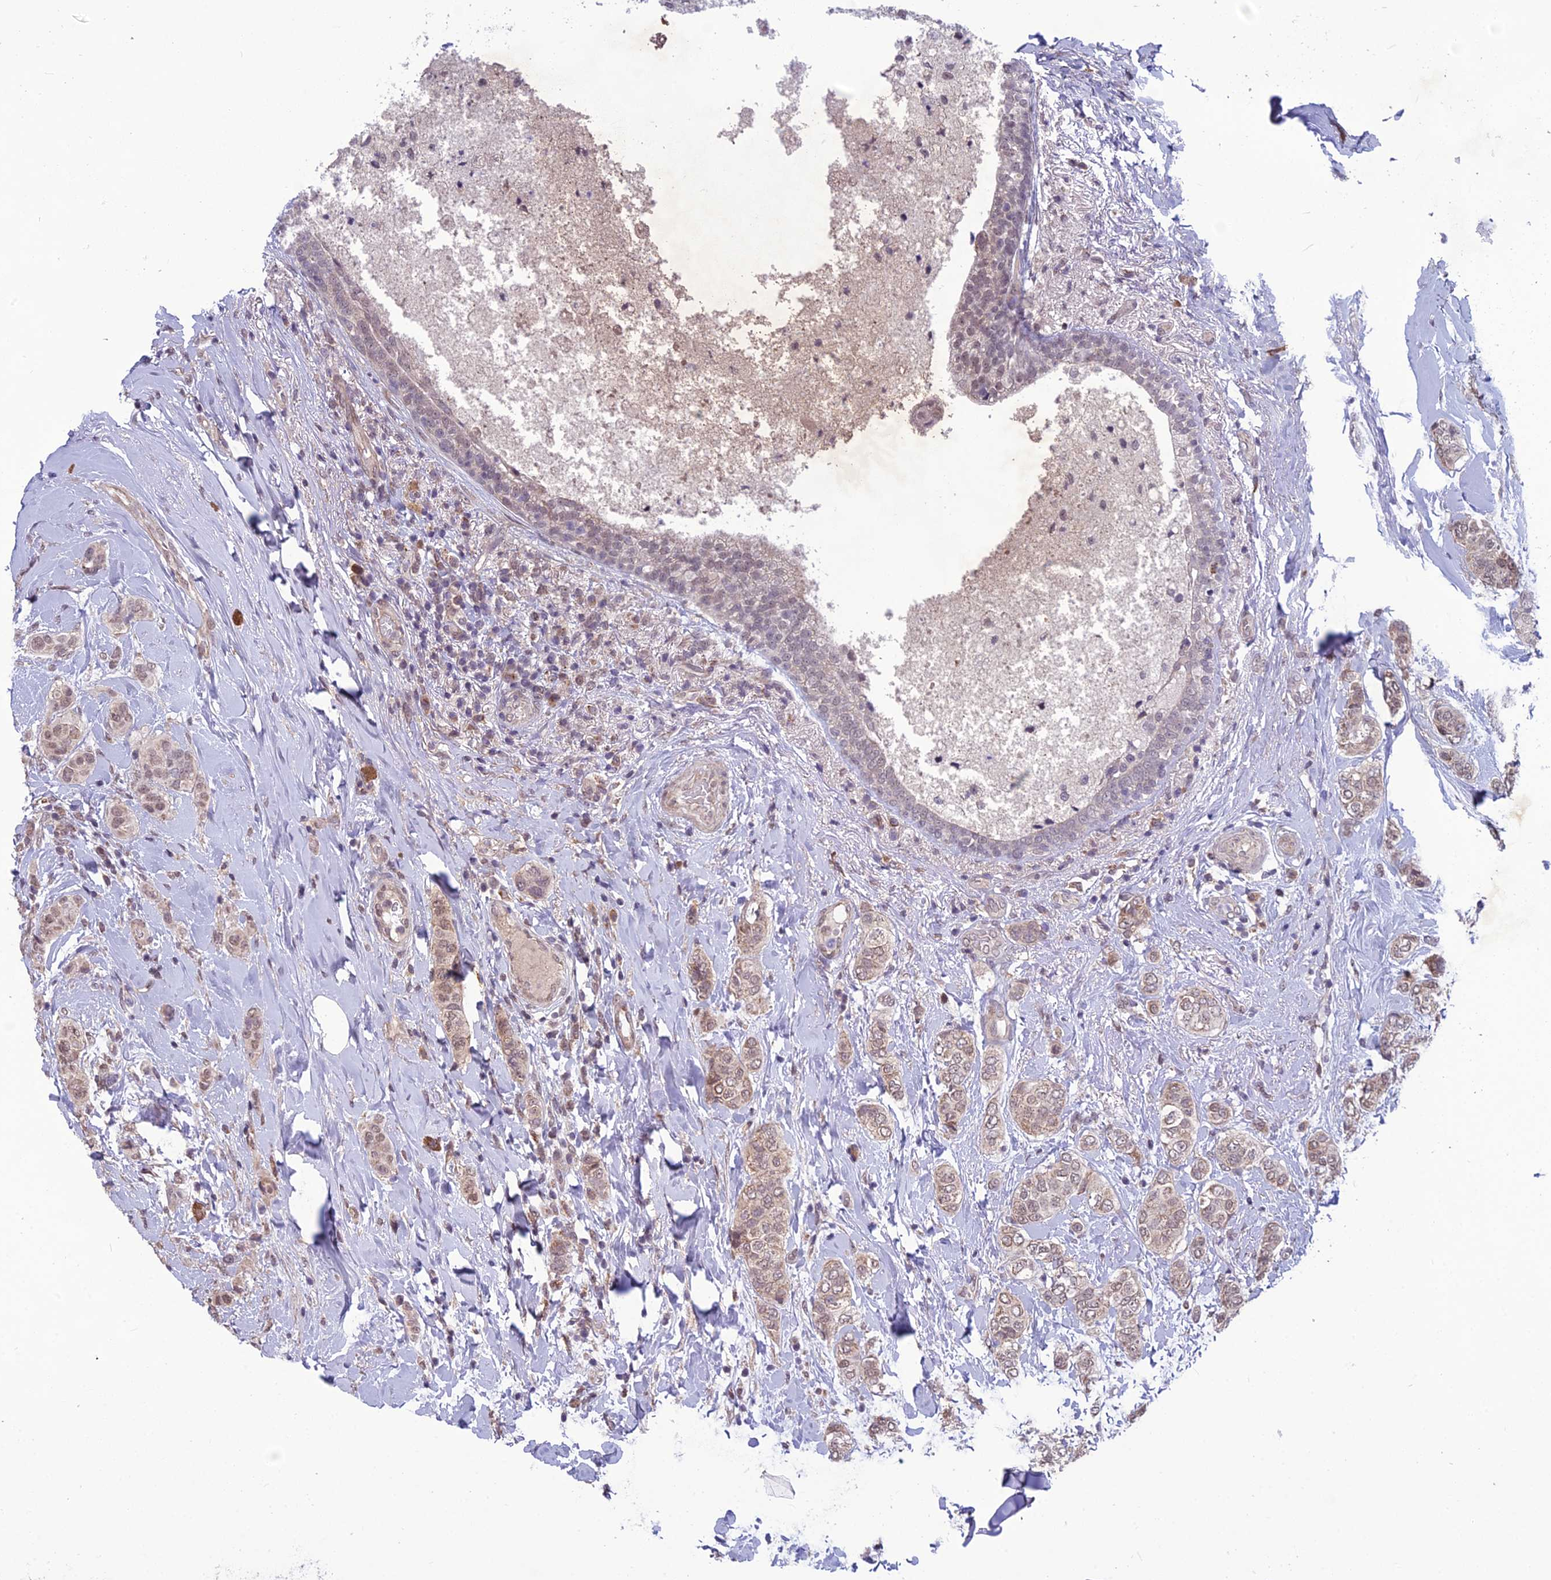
{"staining": {"intensity": "weak", "quantity": "25%-75%", "location": "cytoplasmic/membranous,nuclear"}, "tissue": "breast cancer", "cell_type": "Tumor cells", "image_type": "cancer", "snomed": [{"axis": "morphology", "description": "Lobular carcinoma"}, {"axis": "topography", "description": "Breast"}], "caption": "This photomicrograph reveals IHC staining of human lobular carcinoma (breast), with low weak cytoplasmic/membranous and nuclear staining in approximately 25%-75% of tumor cells.", "gene": "FBRS", "patient": {"sex": "female", "age": 51}}